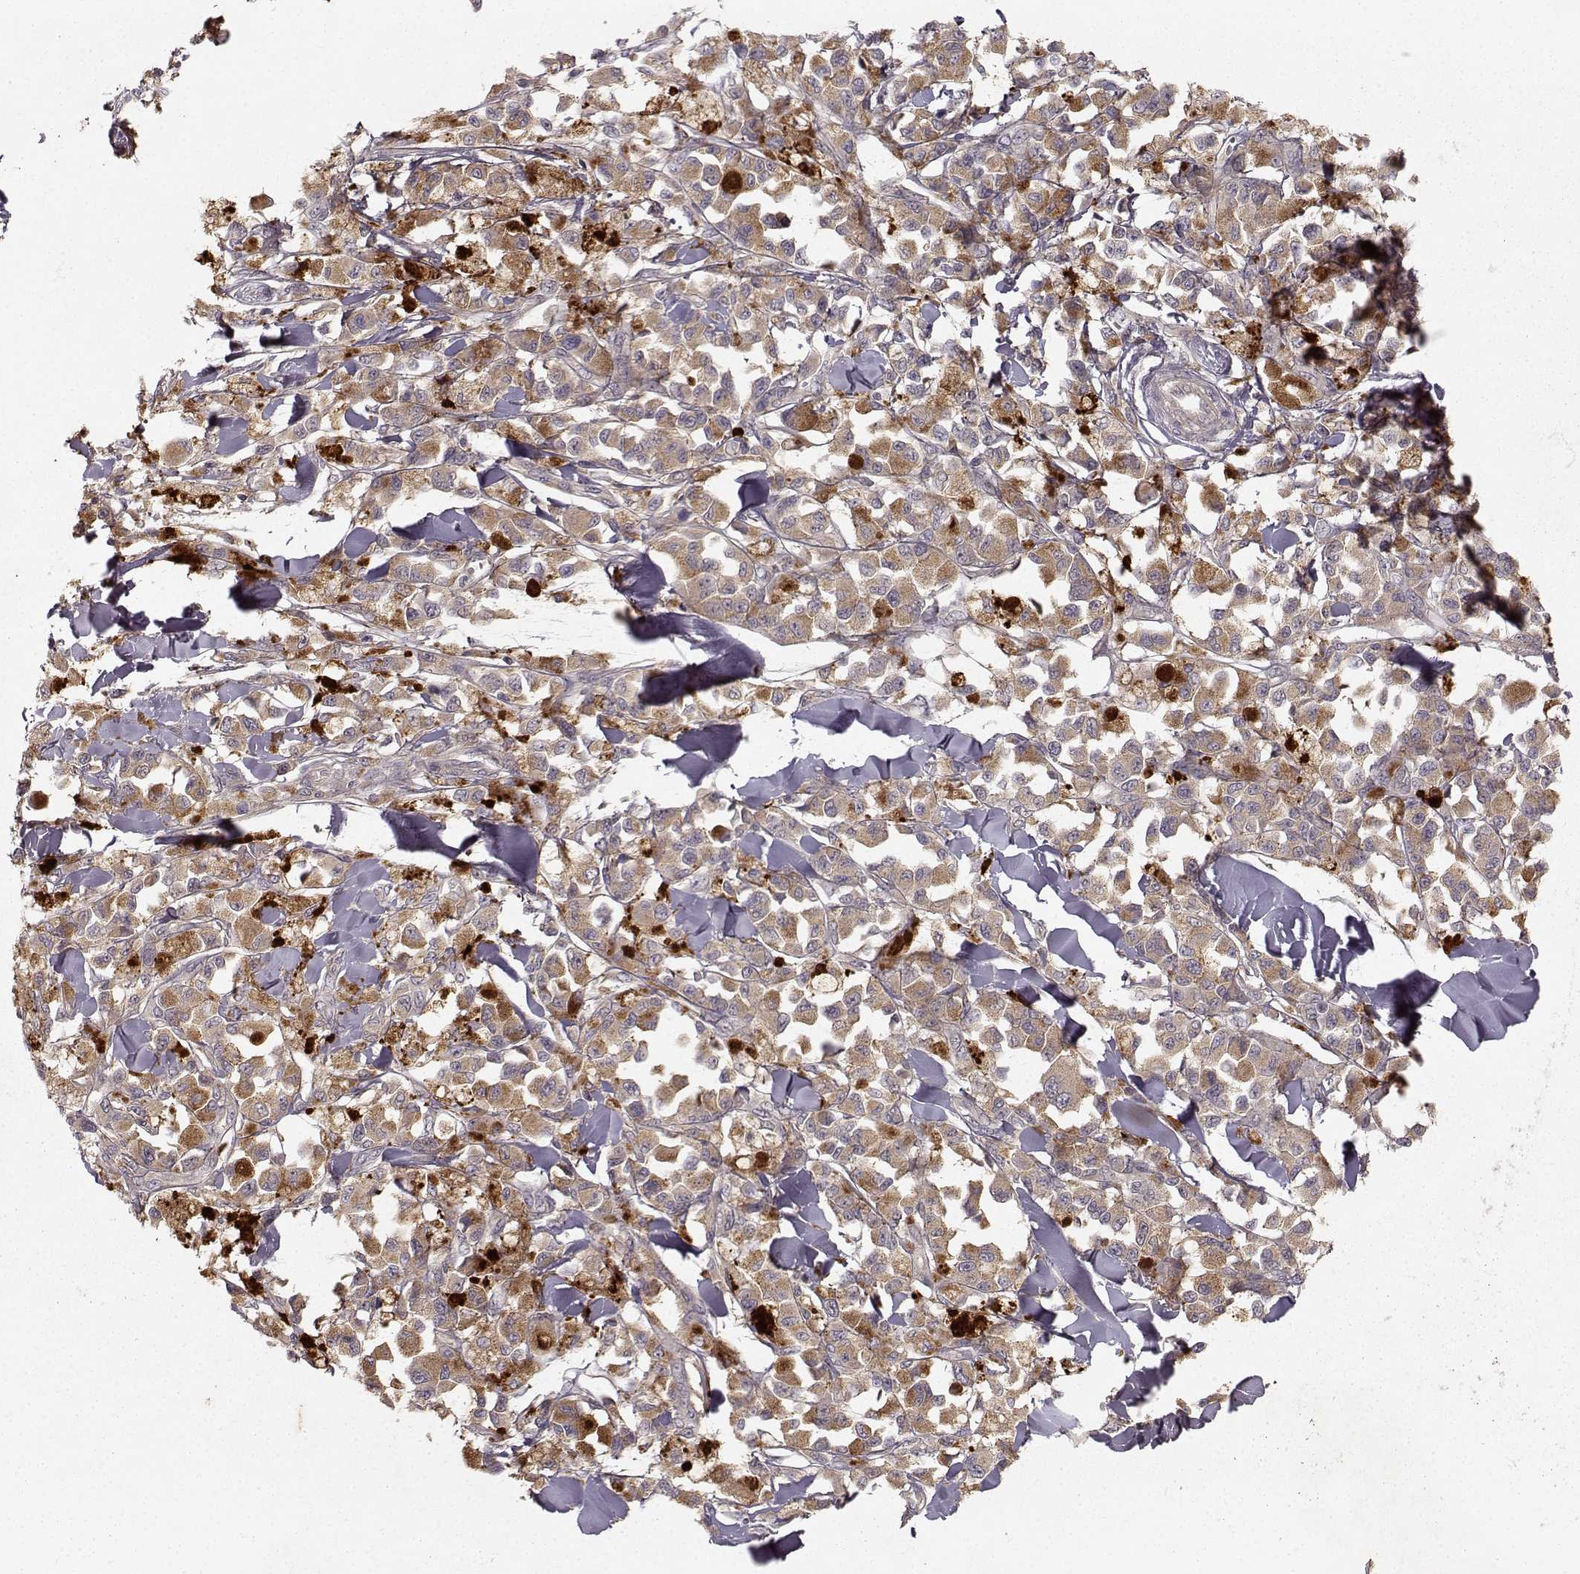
{"staining": {"intensity": "weak", "quantity": "25%-75%", "location": "cytoplasmic/membranous"}, "tissue": "melanoma", "cell_type": "Tumor cells", "image_type": "cancer", "snomed": [{"axis": "morphology", "description": "Malignant melanoma, NOS"}, {"axis": "topography", "description": "Skin"}], "caption": "The image shows immunohistochemical staining of malignant melanoma. There is weak cytoplasmic/membranous positivity is present in approximately 25%-75% of tumor cells. The protein of interest is shown in brown color, while the nuclei are stained blue.", "gene": "WNT6", "patient": {"sex": "female", "age": 58}}